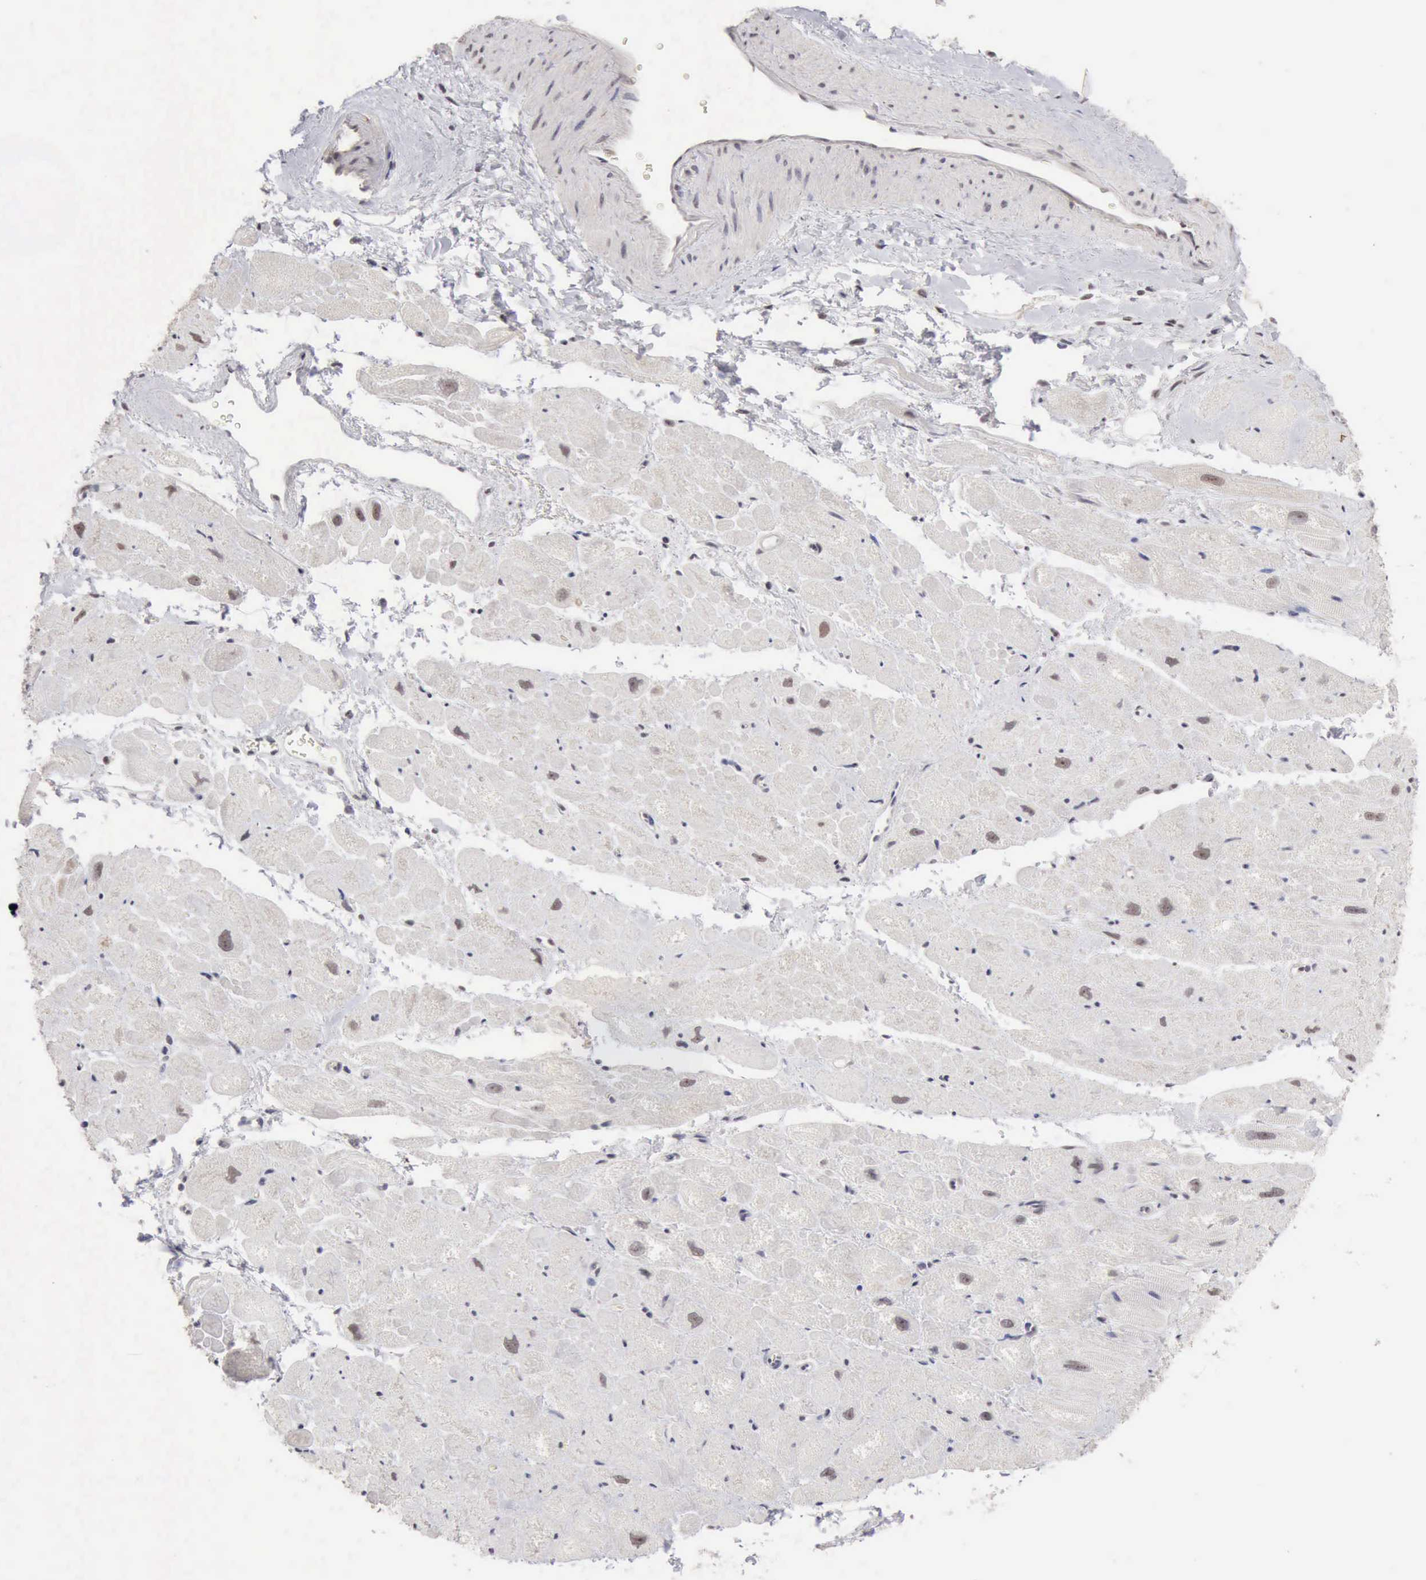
{"staining": {"intensity": "weak", "quantity": "<25%", "location": "nuclear"}, "tissue": "heart muscle", "cell_type": "Cardiomyocytes", "image_type": "normal", "snomed": [{"axis": "morphology", "description": "Normal tissue, NOS"}, {"axis": "topography", "description": "Heart"}], "caption": "A histopathology image of heart muscle stained for a protein shows no brown staining in cardiomyocytes.", "gene": "TAF1", "patient": {"sex": "male", "age": 49}}